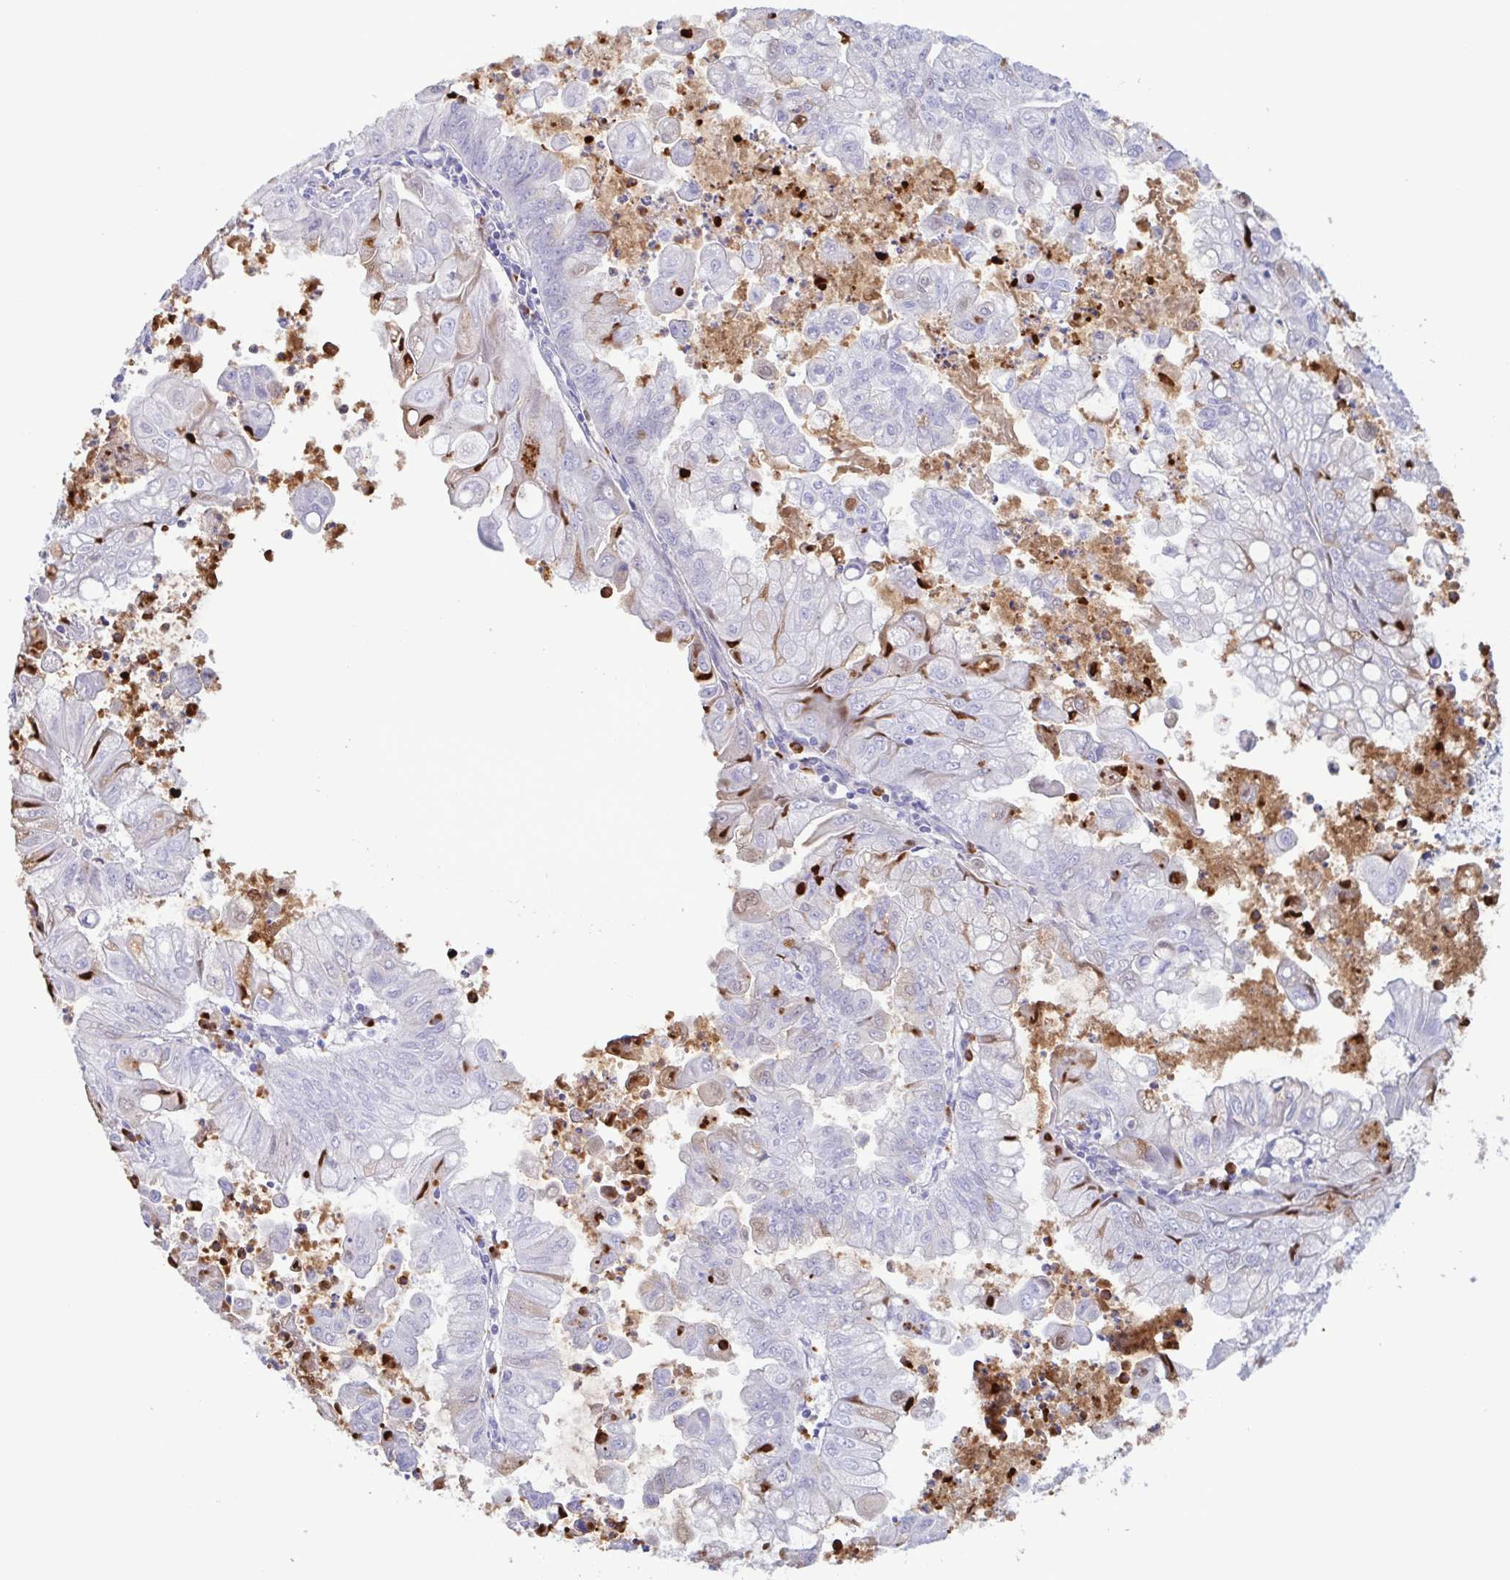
{"staining": {"intensity": "negative", "quantity": "none", "location": "none"}, "tissue": "stomach cancer", "cell_type": "Tumor cells", "image_type": "cancer", "snomed": [{"axis": "morphology", "description": "Adenocarcinoma, NOS"}, {"axis": "topography", "description": "Stomach, upper"}], "caption": "DAB immunohistochemical staining of human stomach adenocarcinoma reveals no significant expression in tumor cells.", "gene": "LTF", "patient": {"sex": "male", "age": 80}}